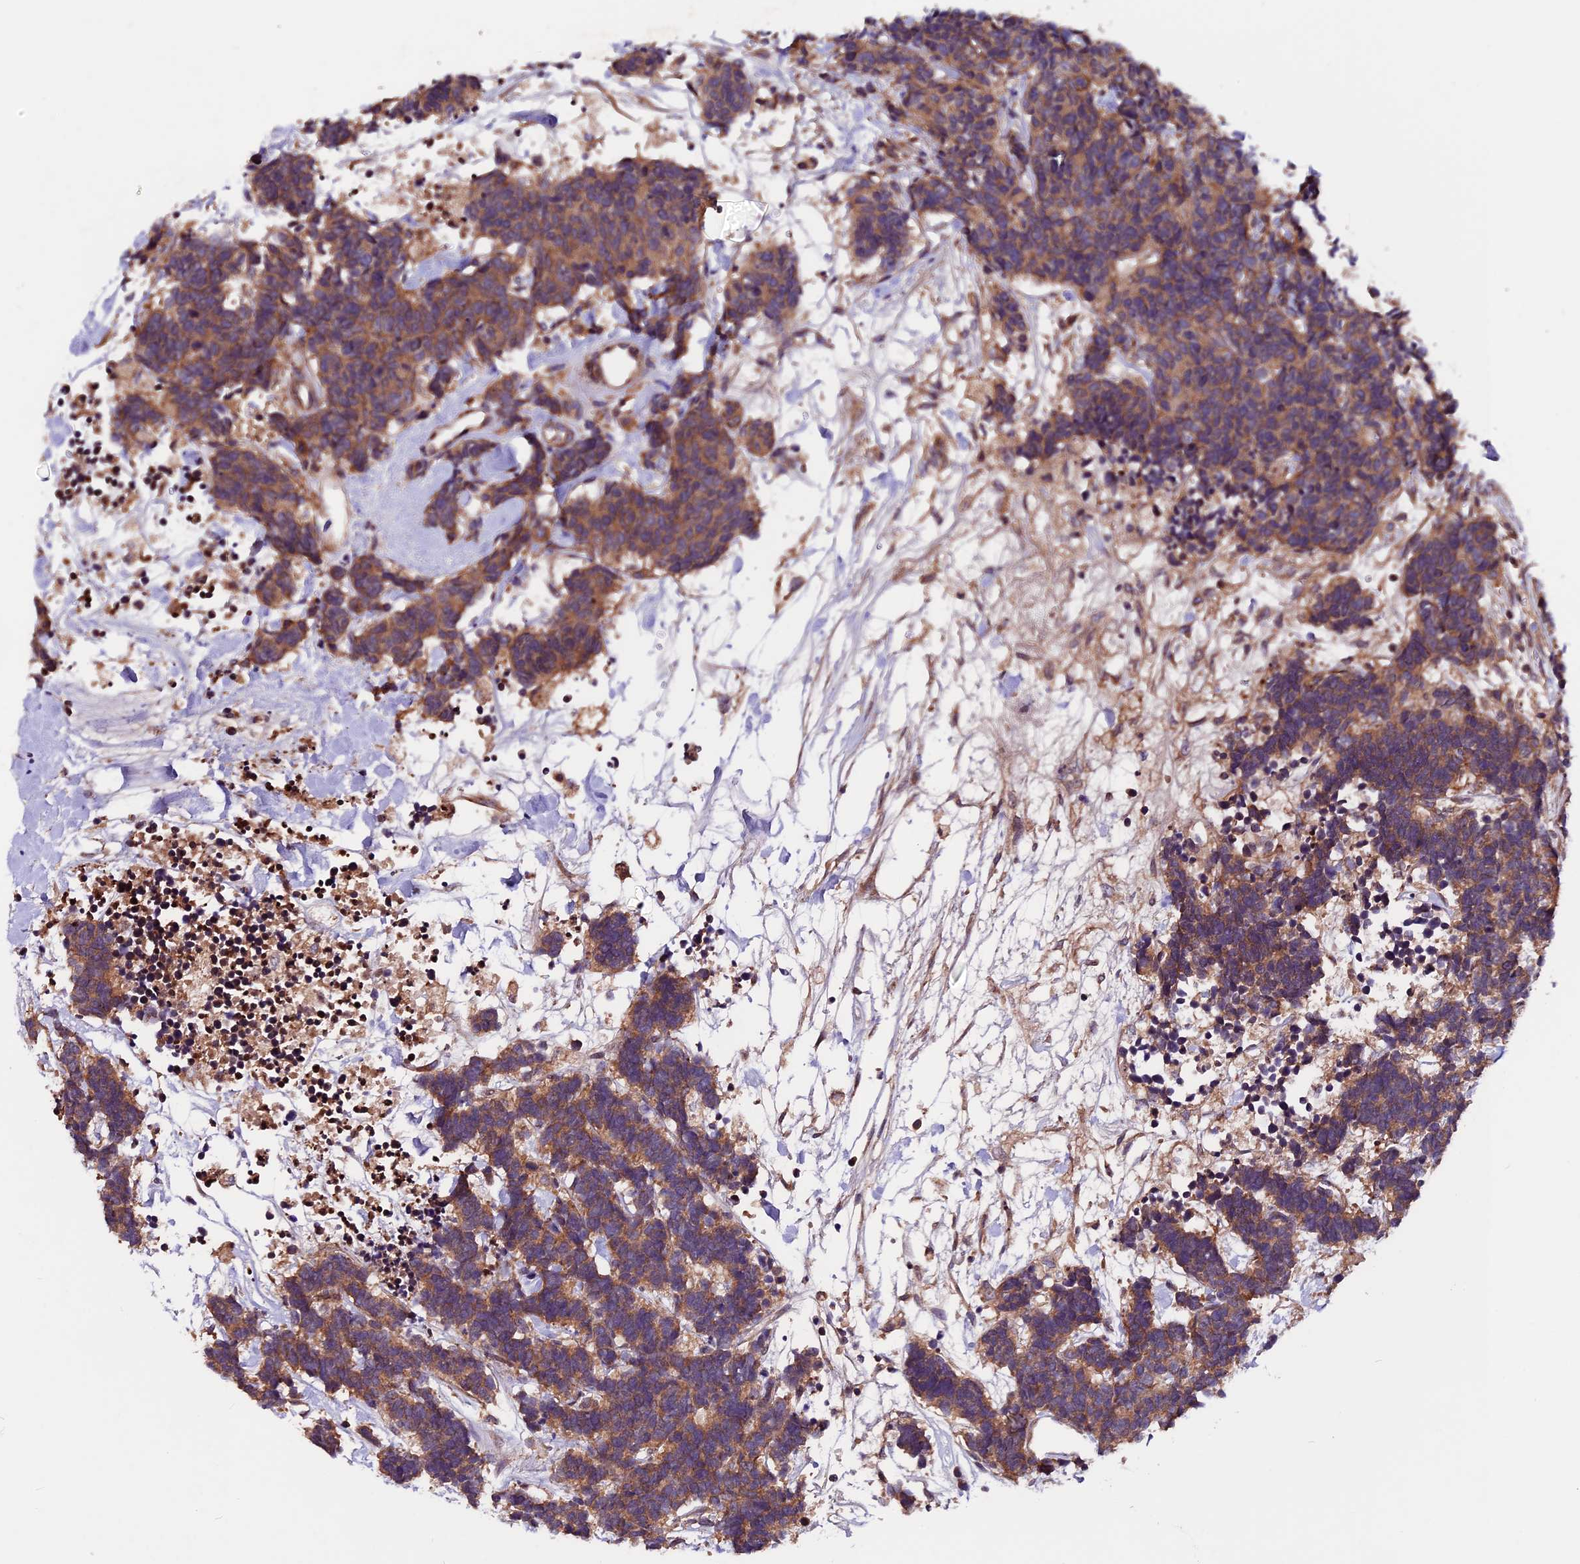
{"staining": {"intensity": "moderate", "quantity": ">75%", "location": "cytoplasmic/membranous"}, "tissue": "carcinoid", "cell_type": "Tumor cells", "image_type": "cancer", "snomed": [{"axis": "morphology", "description": "Carcinoma, NOS"}, {"axis": "morphology", "description": "Carcinoid, malignant, NOS"}, {"axis": "topography", "description": "Urinary bladder"}], "caption": "Human carcinoid stained for a protein (brown) demonstrates moderate cytoplasmic/membranous positive staining in about >75% of tumor cells.", "gene": "ZNF598", "patient": {"sex": "male", "age": 57}}